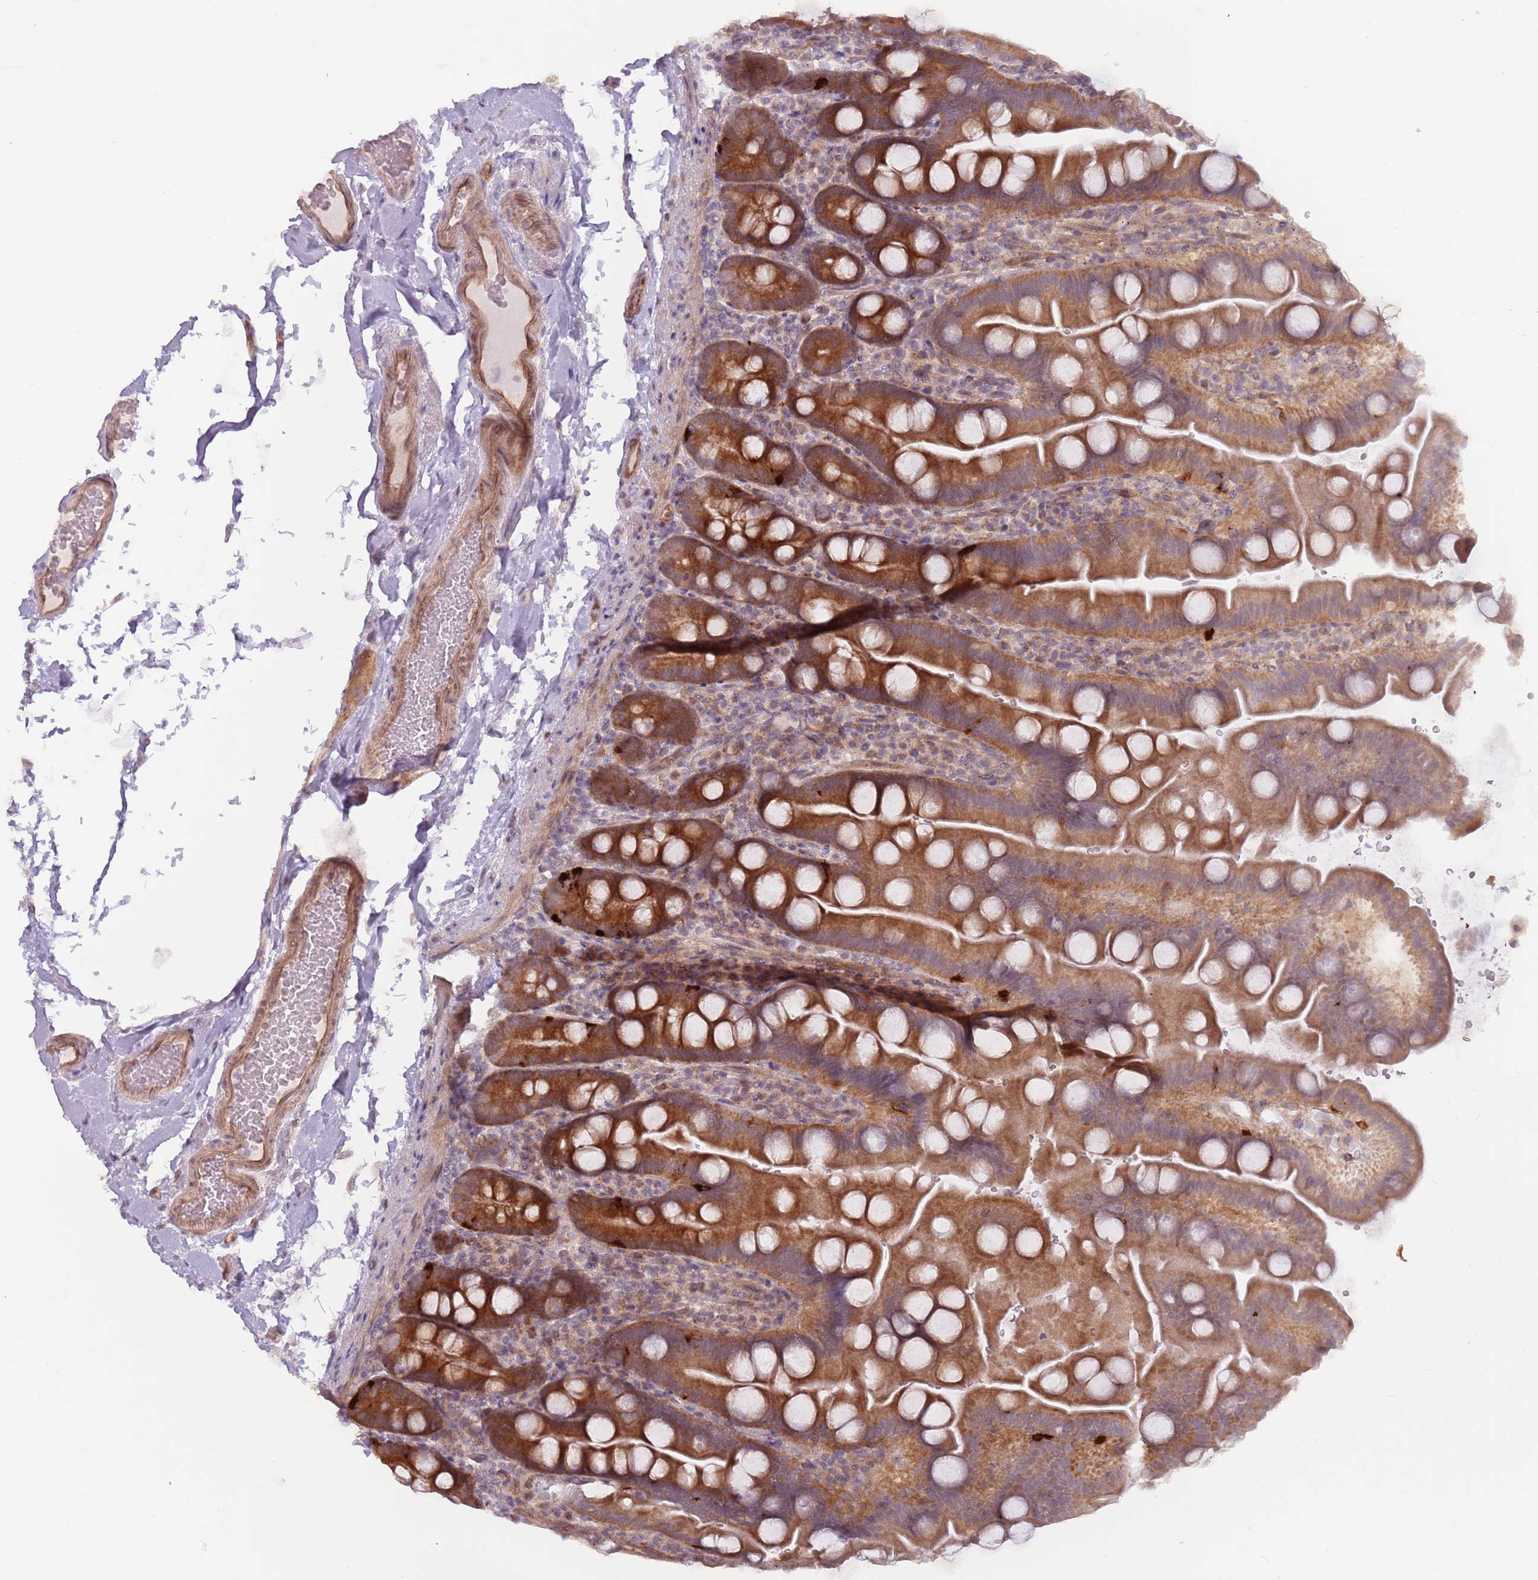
{"staining": {"intensity": "strong", "quantity": ">75%", "location": "cytoplasmic/membranous"}, "tissue": "small intestine", "cell_type": "Glandular cells", "image_type": "normal", "snomed": [{"axis": "morphology", "description": "Normal tissue, NOS"}, {"axis": "topography", "description": "Small intestine"}], "caption": "There is high levels of strong cytoplasmic/membranous staining in glandular cells of normal small intestine, as demonstrated by immunohistochemical staining (brown color).", "gene": "LDHD", "patient": {"sex": "female", "age": 68}}